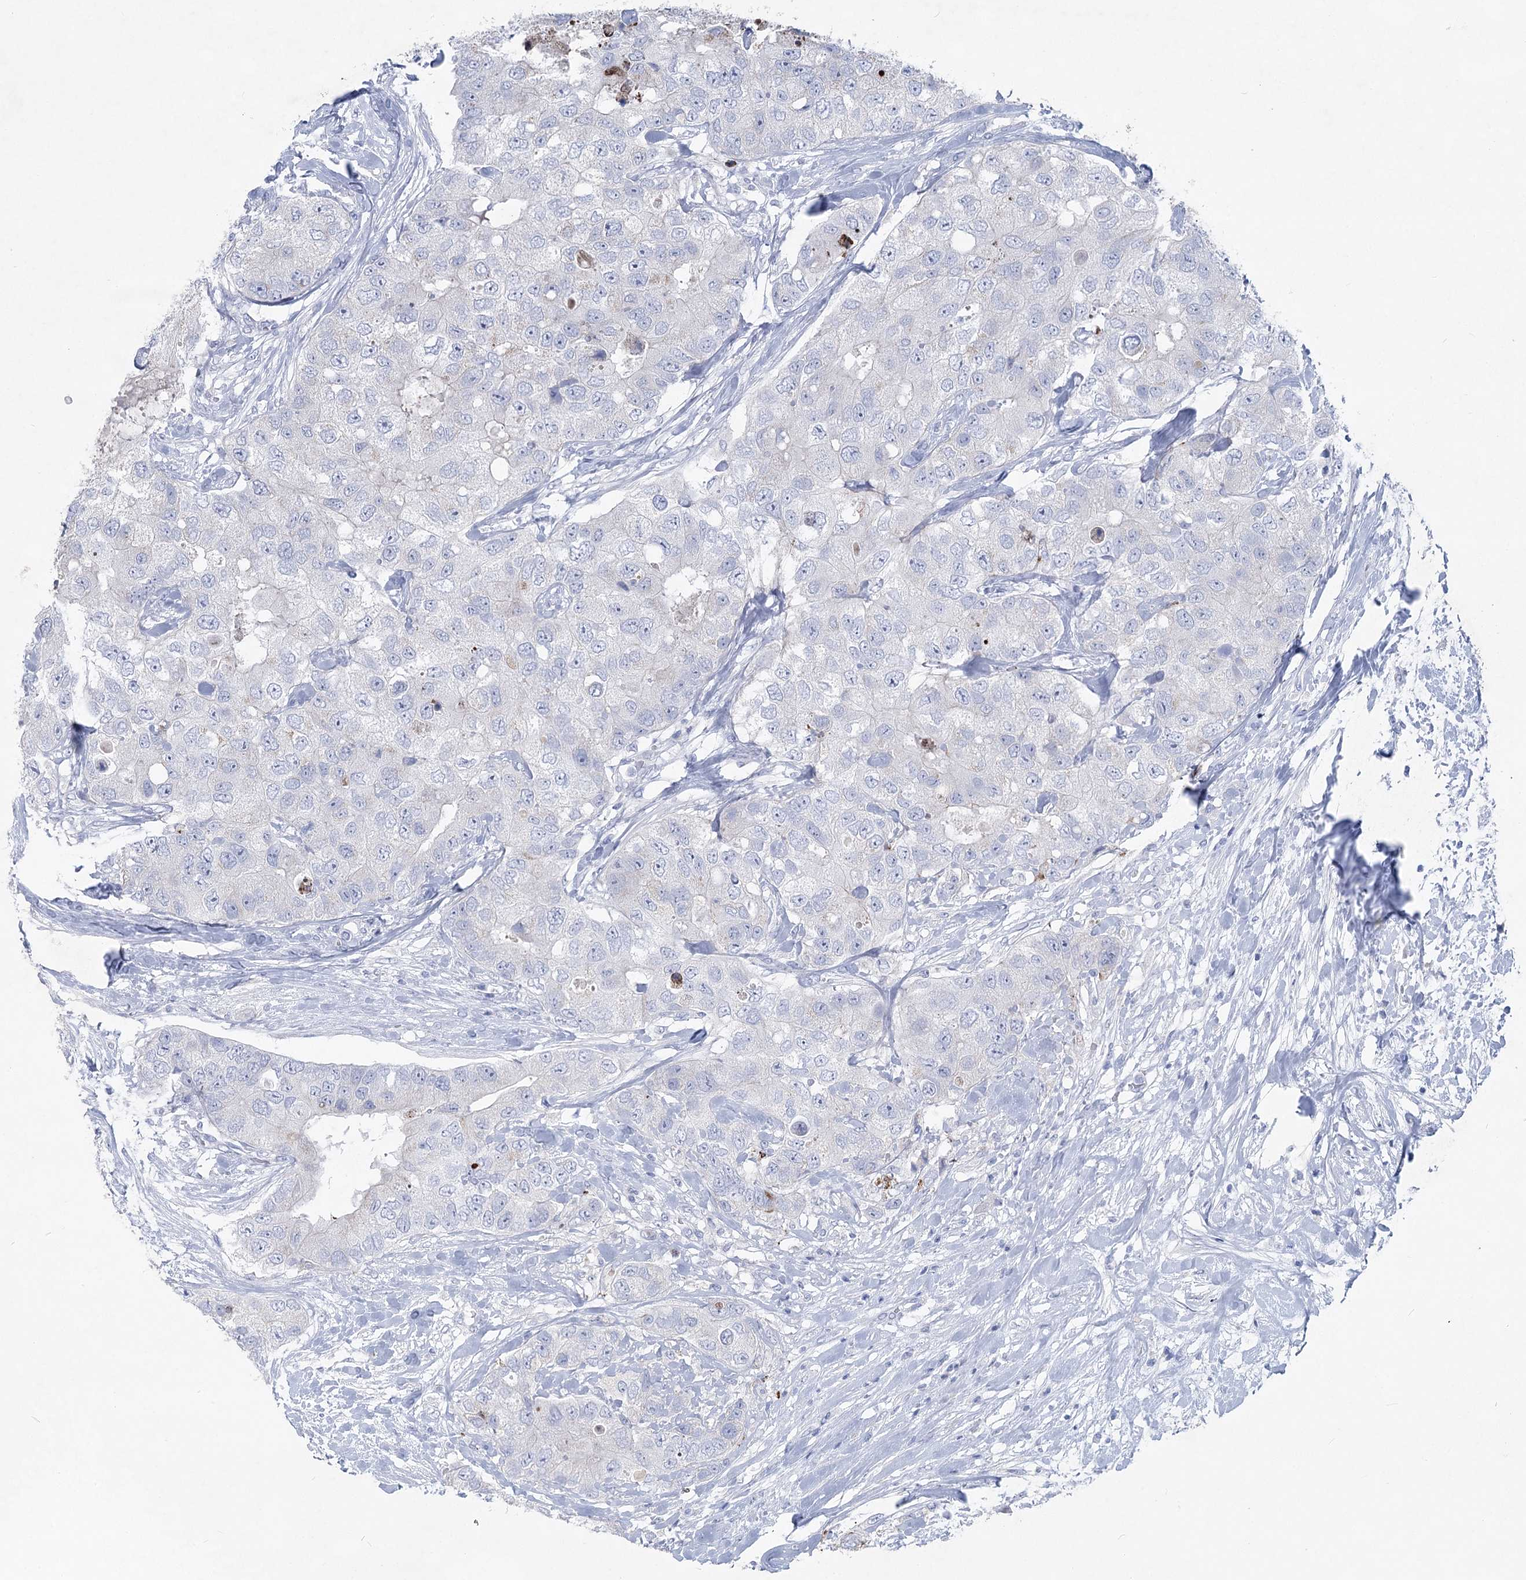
{"staining": {"intensity": "negative", "quantity": "none", "location": "none"}, "tissue": "breast cancer", "cell_type": "Tumor cells", "image_type": "cancer", "snomed": [{"axis": "morphology", "description": "Duct carcinoma"}, {"axis": "topography", "description": "Breast"}], "caption": "Tumor cells show no significant protein staining in breast cancer.", "gene": "WDR74", "patient": {"sex": "female", "age": 62}}